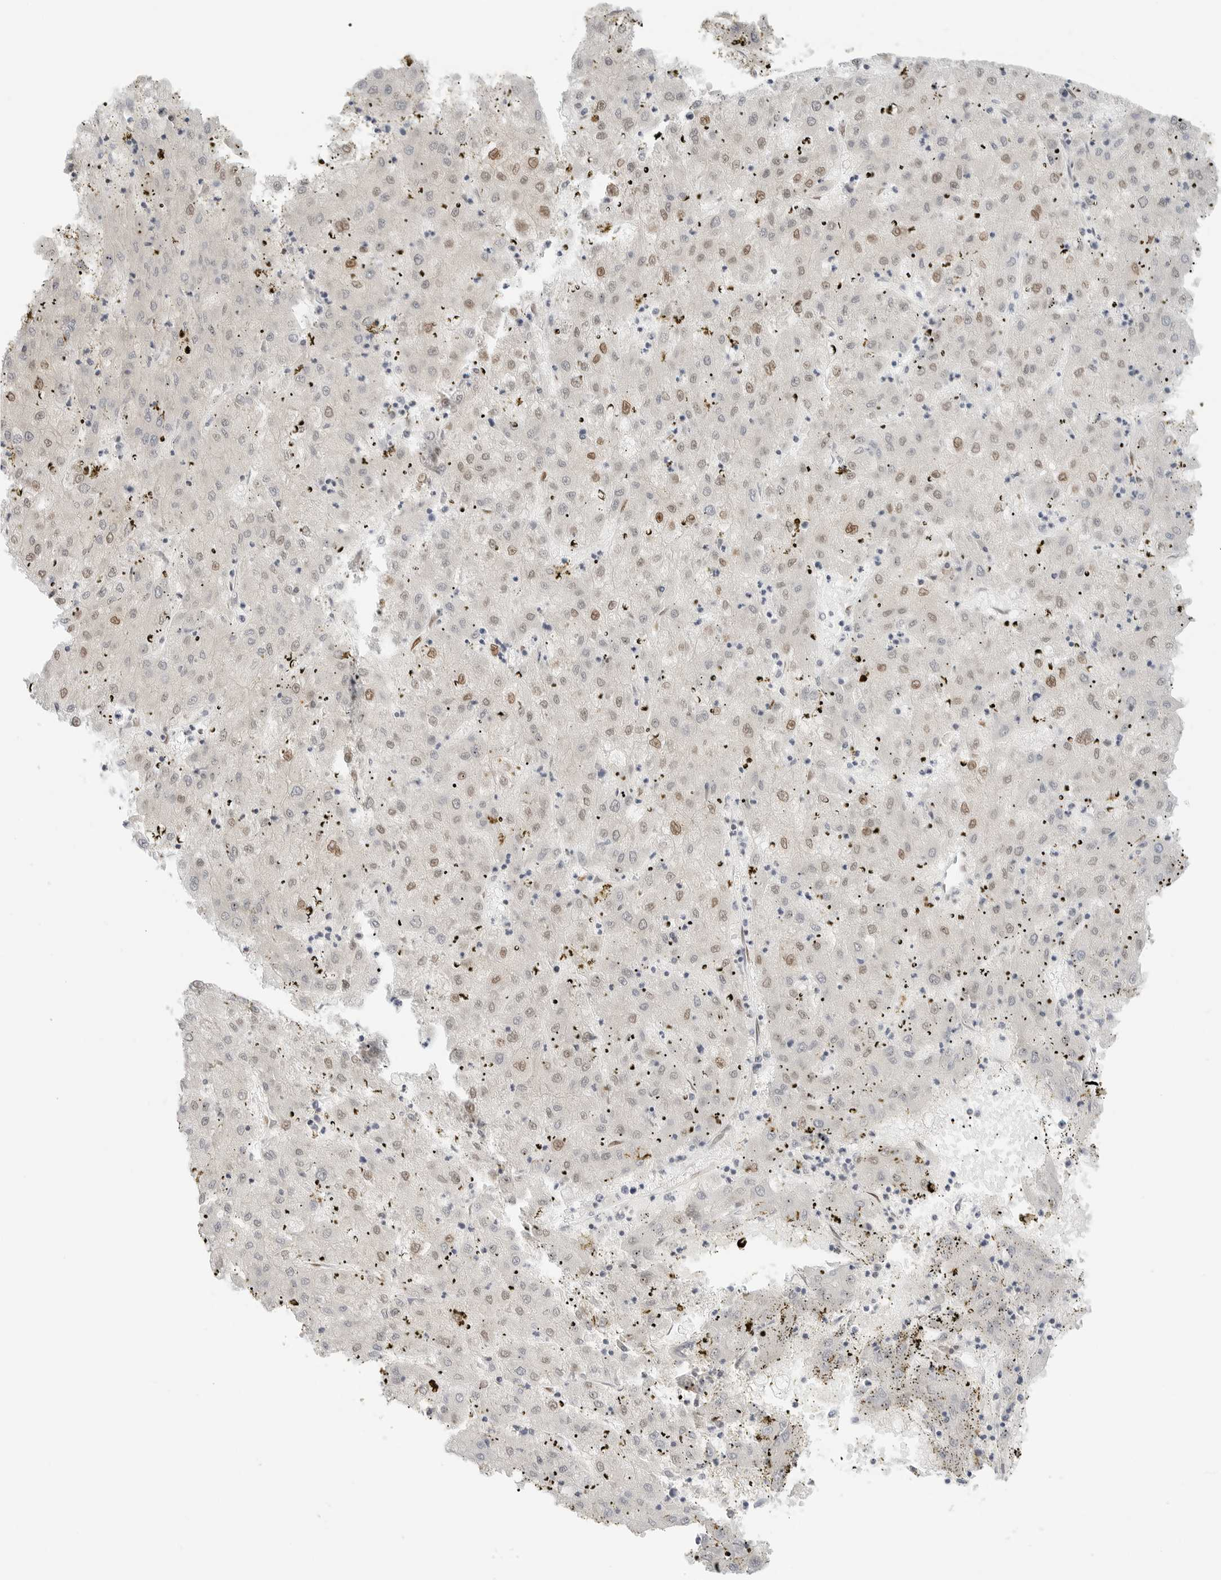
{"staining": {"intensity": "moderate", "quantity": "25%-75%", "location": "nuclear"}, "tissue": "liver cancer", "cell_type": "Tumor cells", "image_type": "cancer", "snomed": [{"axis": "morphology", "description": "Carcinoma, Hepatocellular, NOS"}, {"axis": "topography", "description": "Liver"}], "caption": "Hepatocellular carcinoma (liver) tissue demonstrates moderate nuclear positivity in approximately 25%-75% of tumor cells (brown staining indicates protein expression, while blue staining denotes nuclei).", "gene": "SPIDR", "patient": {"sex": "male", "age": 72}}